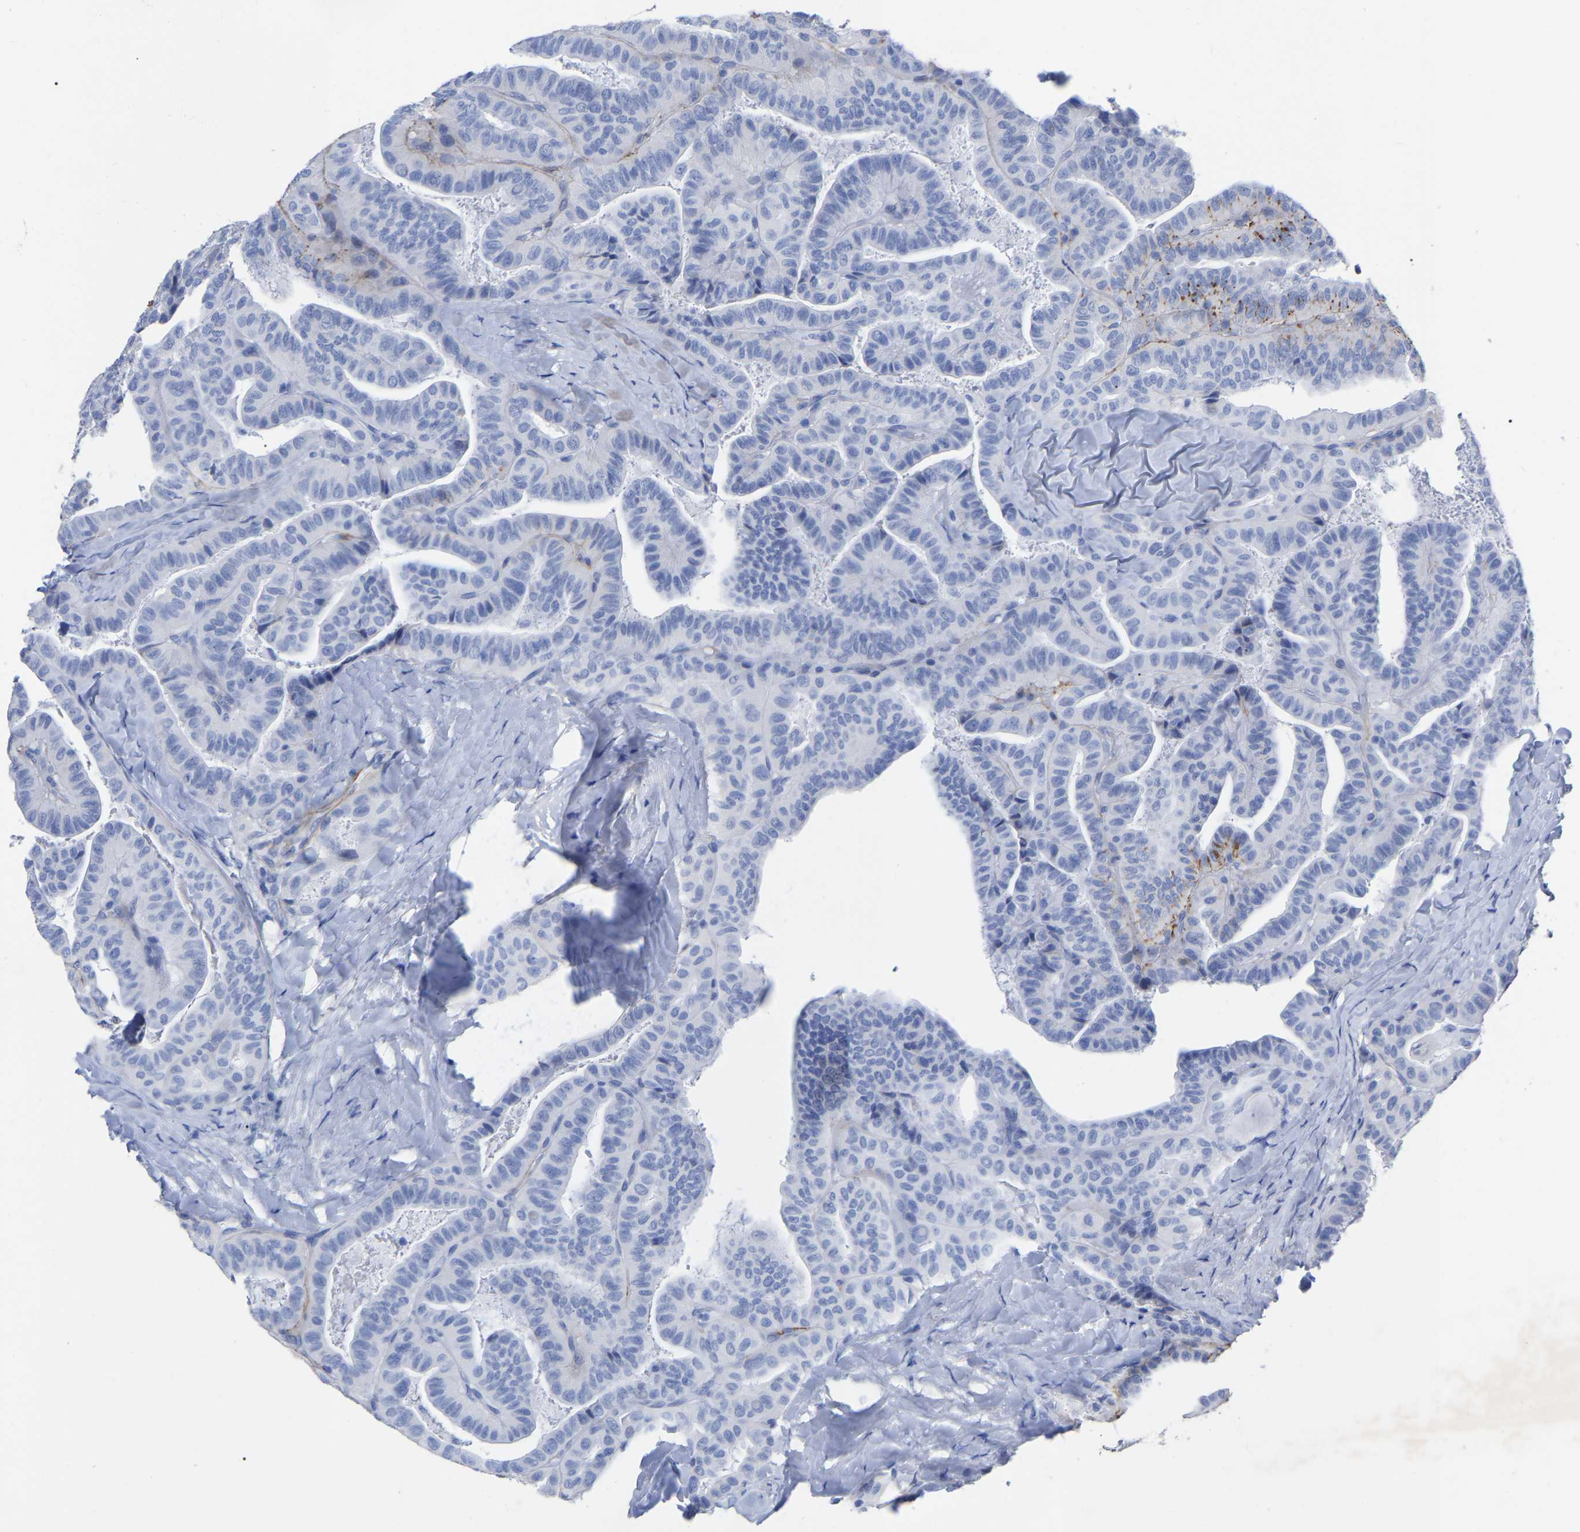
{"staining": {"intensity": "negative", "quantity": "none", "location": "none"}, "tissue": "thyroid cancer", "cell_type": "Tumor cells", "image_type": "cancer", "snomed": [{"axis": "morphology", "description": "Papillary adenocarcinoma, NOS"}, {"axis": "topography", "description": "Thyroid gland"}], "caption": "A micrograph of human thyroid cancer (papillary adenocarcinoma) is negative for staining in tumor cells.", "gene": "HAPLN1", "patient": {"sex": "male", "age": 77}}